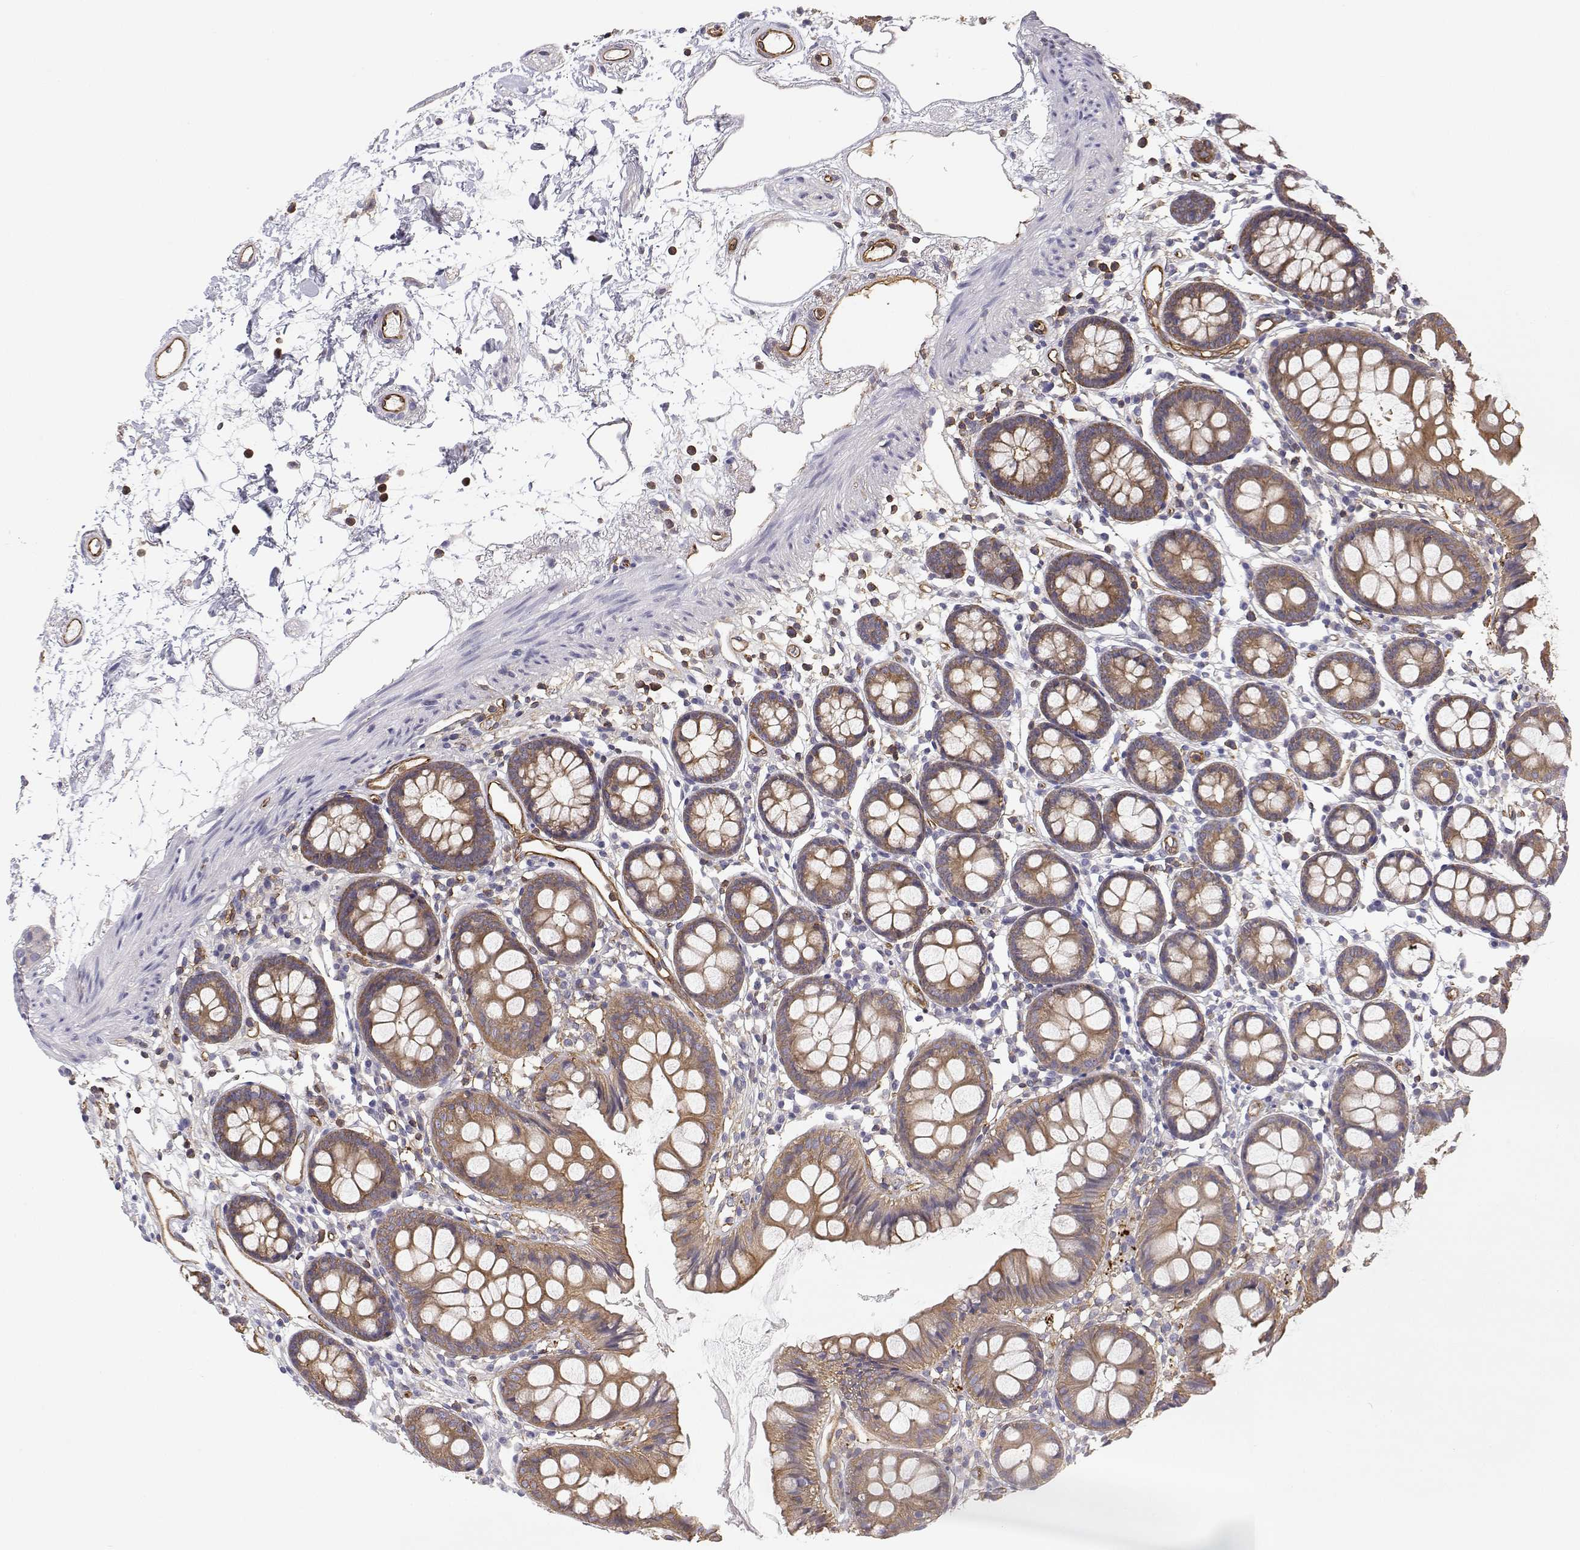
{"staining": {"intensity": "strong", "quantity": "25%-75%", "location": "cytoplasmic/membranous"}, "tissue": "colon", "cell_type": "Endothelial cells", "image_type": "normal", "snomed": [{"axis": "morphology", "description": "Normal tissue, NOS"}, {"axis": "topography", "description": "Colon"}], "caption": "Immunohistochemical staining of unremarkable human colon exhibits high levels of strong cytoplasmic/membranous positivity in about 25%-75% of endothelial cells.", "gene": "MYH9", "patient": {"sex": "female", "age": 84}}